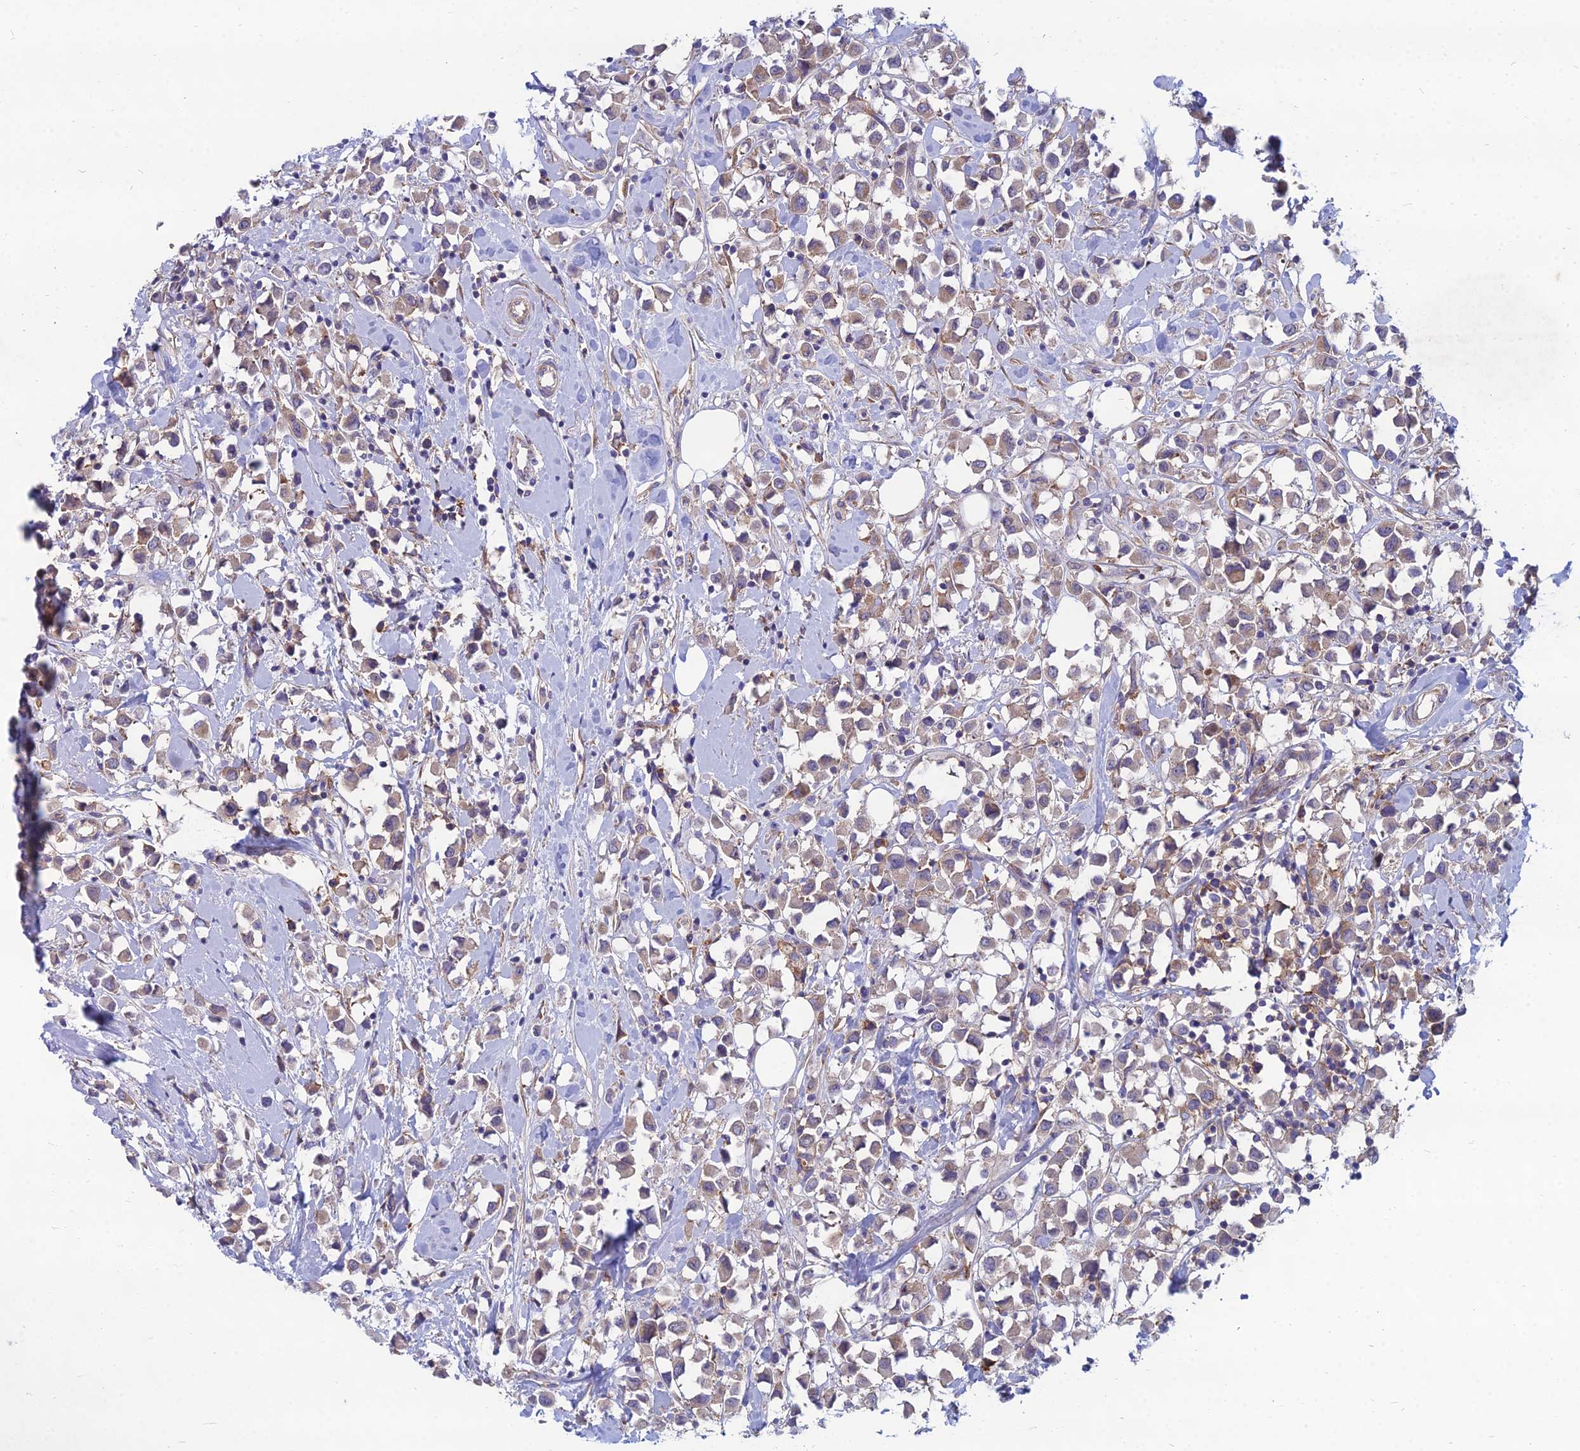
{"staining": {"intensity": "weak", "quantity": ">75%", "location": "cytoplasmic/membranous"}, "tissue": "breast cancer", "cell_type": "Tumor cells", "image_type": "cancer", "snomed": [{"axis": "morphology", "description": "Duct carcinoma"}, {"axis": "topography", "description": "Breast"}], "caption": "Breast cancer stained with a brown dye shows weak cytoplasmic/membranous positive expression in about >75% of tumor cells.", "gene": "TXLNA", "patient": {"sex": "female", "age": 61}}